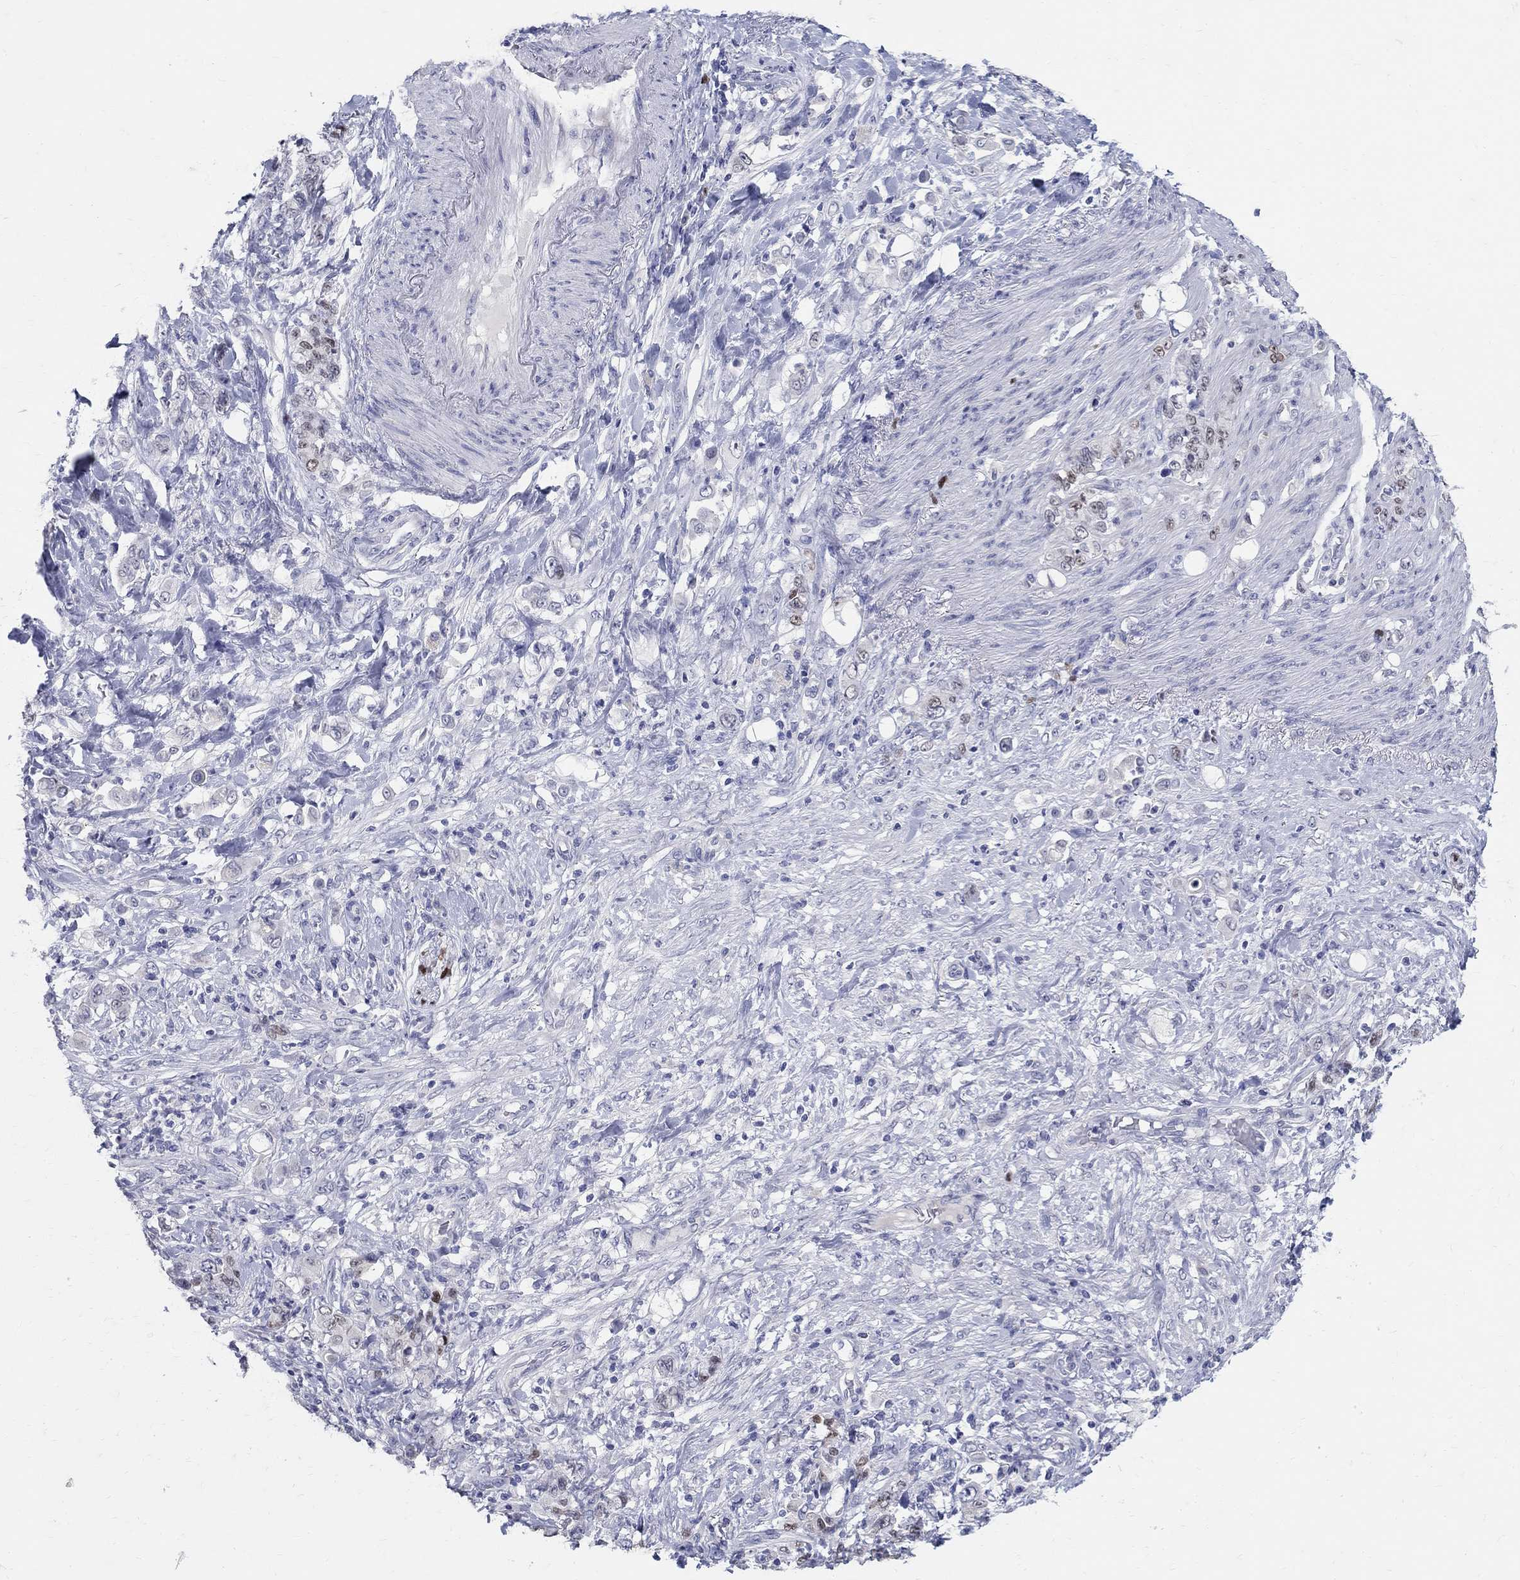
{"staining": {"intensity": "moderate", "quantity": "<25%", "location": "nuclear"}, "tissue": "stomach cancer", "cell_type": "Tumor cells", "image_type": "cancer", "snomed": [{"axis": "morphology", "description": "Adenocarcinoma, NOS"}, {"axis": "topography", "description": "Stomach"}], "caption": "Stomach cancer (adenocarcinoma) stained for a protein shows moderate nuclear positivity in tumor cells.", "gene": "SOX2", "patient": {"sex": "female", "age": 79}}